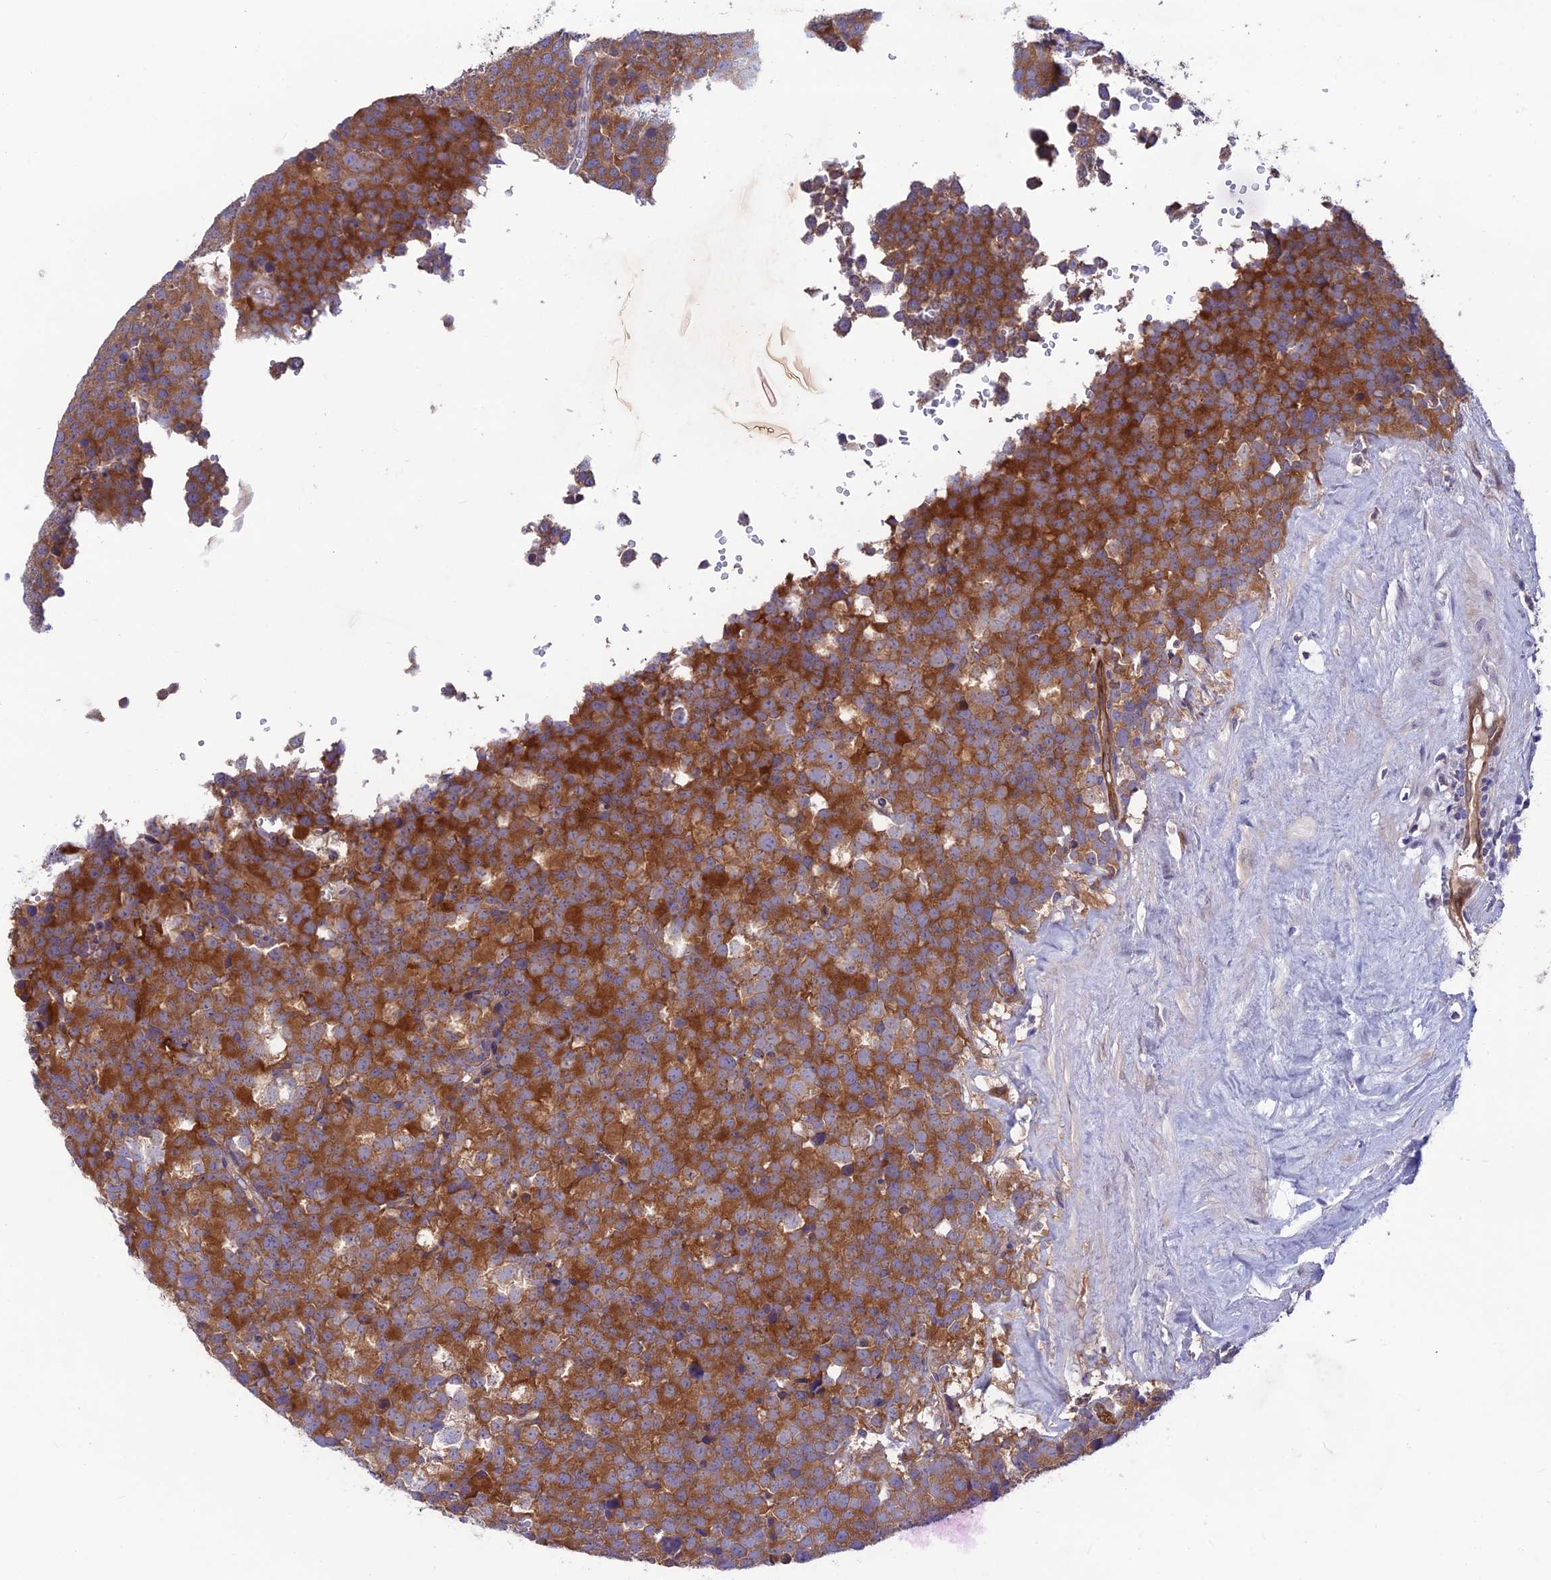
{"staining": {"intensity": "strong", "quantity": ">75%", "location": "cytoplasmic/membranous"}, "tissue": "testis cancer", "cell_type": "Tumor cells", "image_type": "cancer", "snomed": [{"axis": "morphology", "description": "Seminoma, NOS"}, {"axis": "topography", "description": "Testis"}], "caption": "Immunohistochemistry photomicrograph of neoplastic tissue: human testis cancer (seminoma) stained using IHC exhibits high levels of strong protein expression localized specifically in the cytoplasmic/membranous of tumor cells, appearing as a cytoplasmic/membranous brown color.", "gene": "MAST2", "patient": {"sex": "male", "age": 71}}